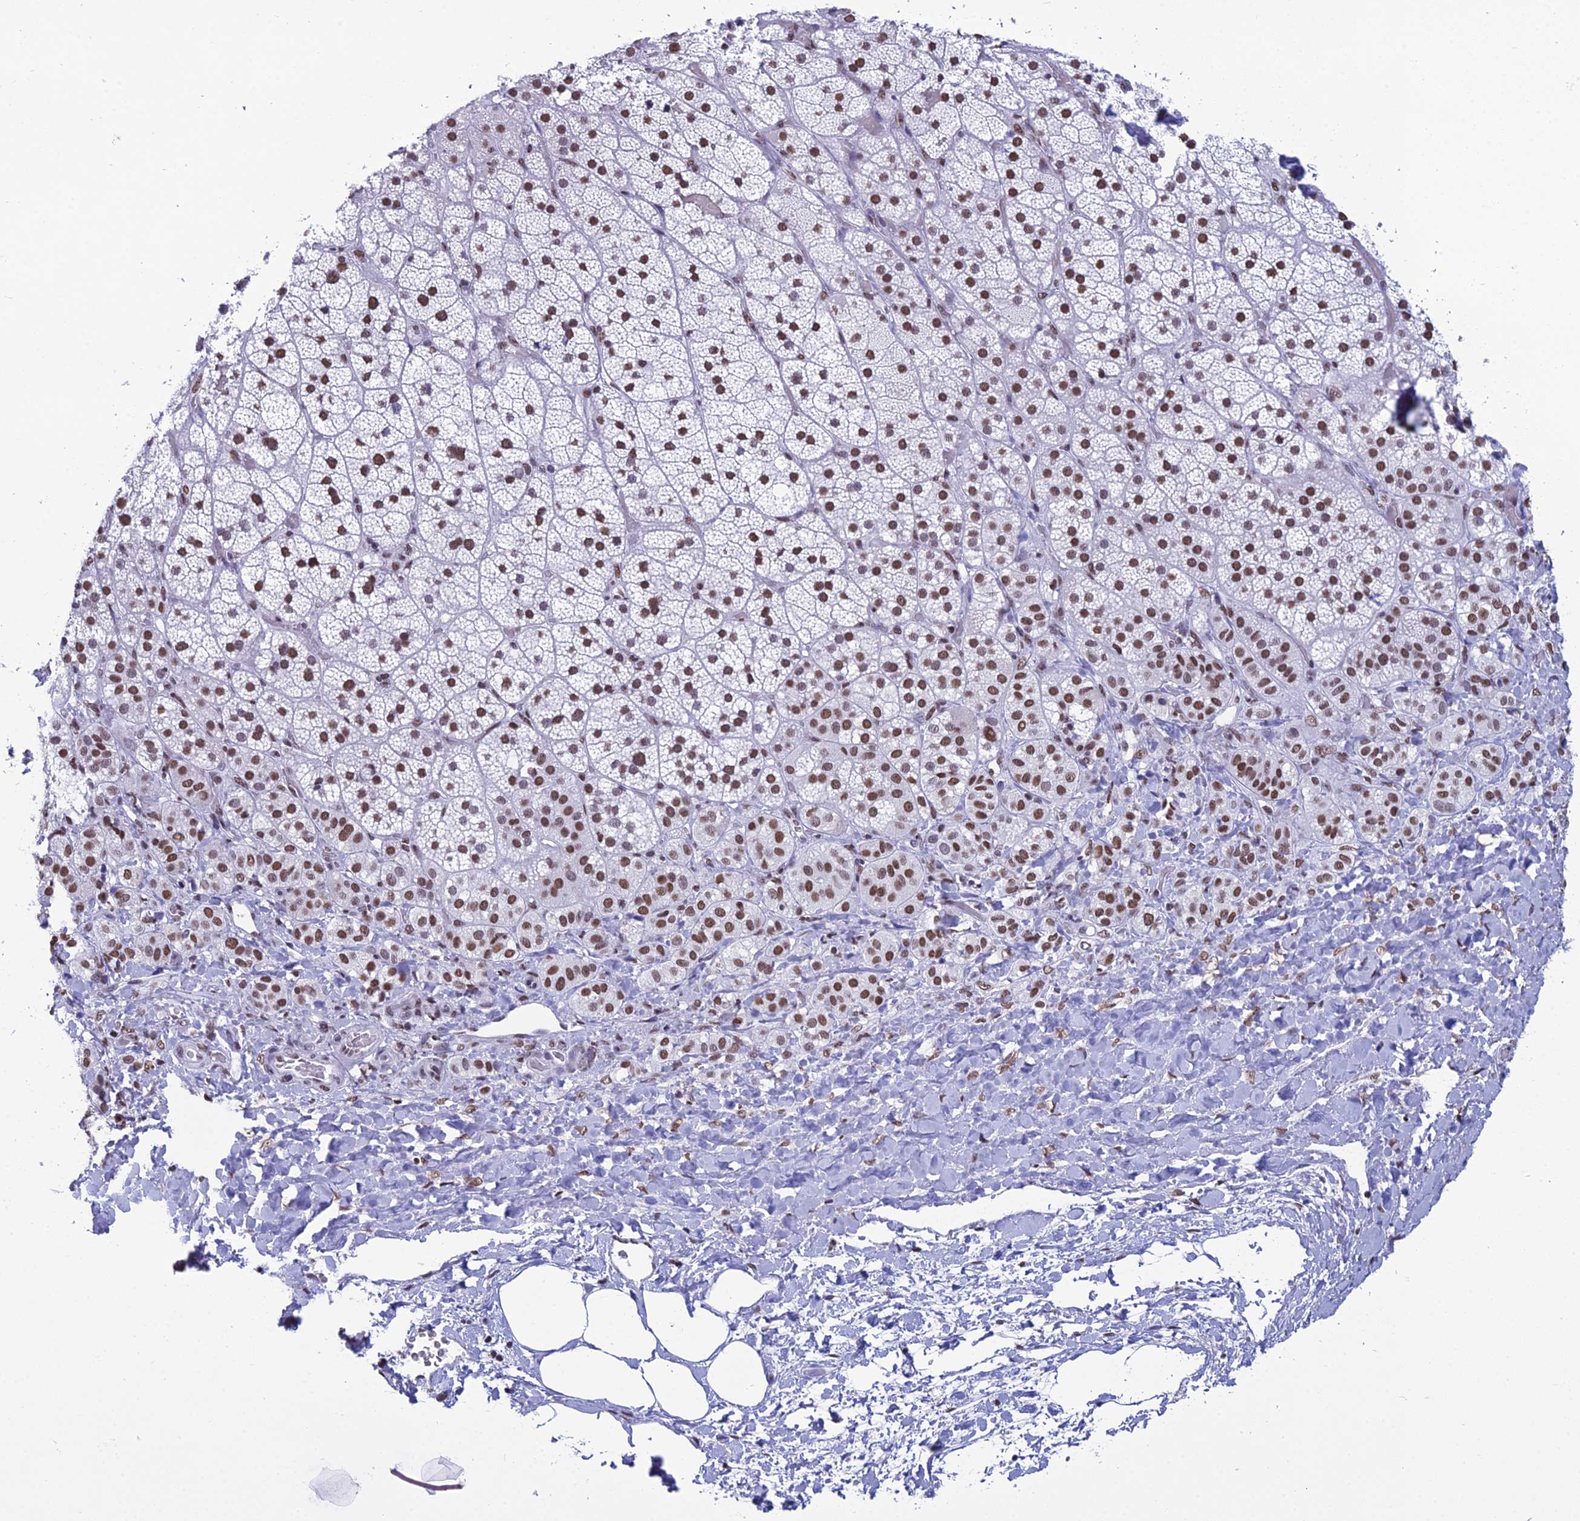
{"staining": {"intensity": "strong", "quantity": ">75%", "location": "nuclear"}, "tissue": "adrenal gland", "cell_type": "Glandular cells", "image_type": "normal", "snomed": [{"axis": "morphology", "description": "Normal tissue, NOS"}, {"axis": "topography", "description": "Adrenal gland"}], "caption": "Immunohistochemistry micrograph of unremarkable human adrenal gland stained for a protein (brown), which displays high levels of strong nuclear expression in about >75% of glandular cells.", "gene": "PRAMEF12", "patient": {"sex": "male", "age": 57}}